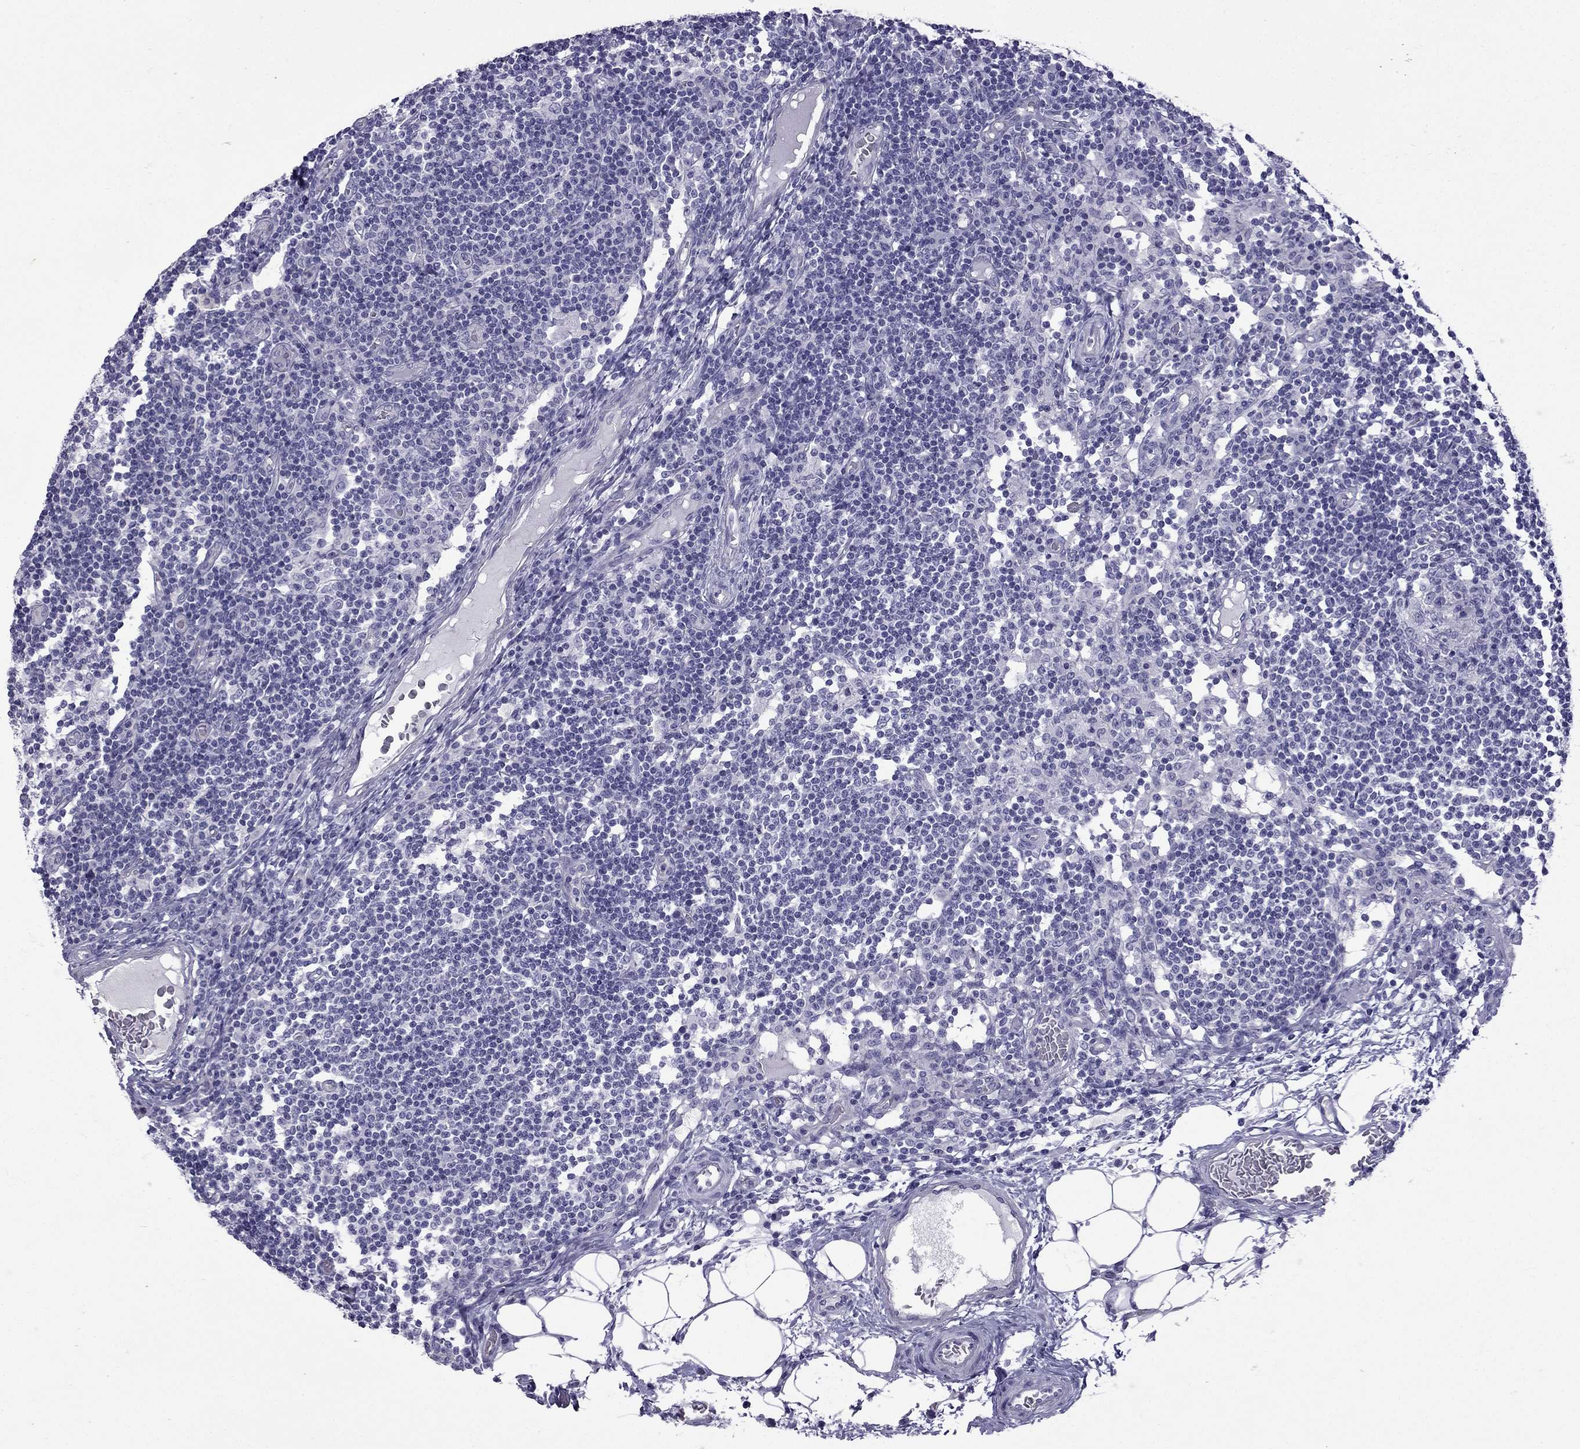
{"staining": {"intensity": "negative", "quantity": "none", "location": "none"}, "tissue": "lymph node", "cell_type": "Germinal center cells", "image_type": "normal", "snomed": [{"axis": "morphology", "description": "Normal tissue, NOS"}, {"axis": "topography", "description": "Lymph node"}], "caption": "A high-resolution photomicrograph shows immunohistochemistry staining of normal lymph node, which exhibits no significant positivity in germinal center cells. (IHC, brightfield microscopy, high magnification).", "gene": "GJA8", "patient": {"sex": "female", "age": 72}}